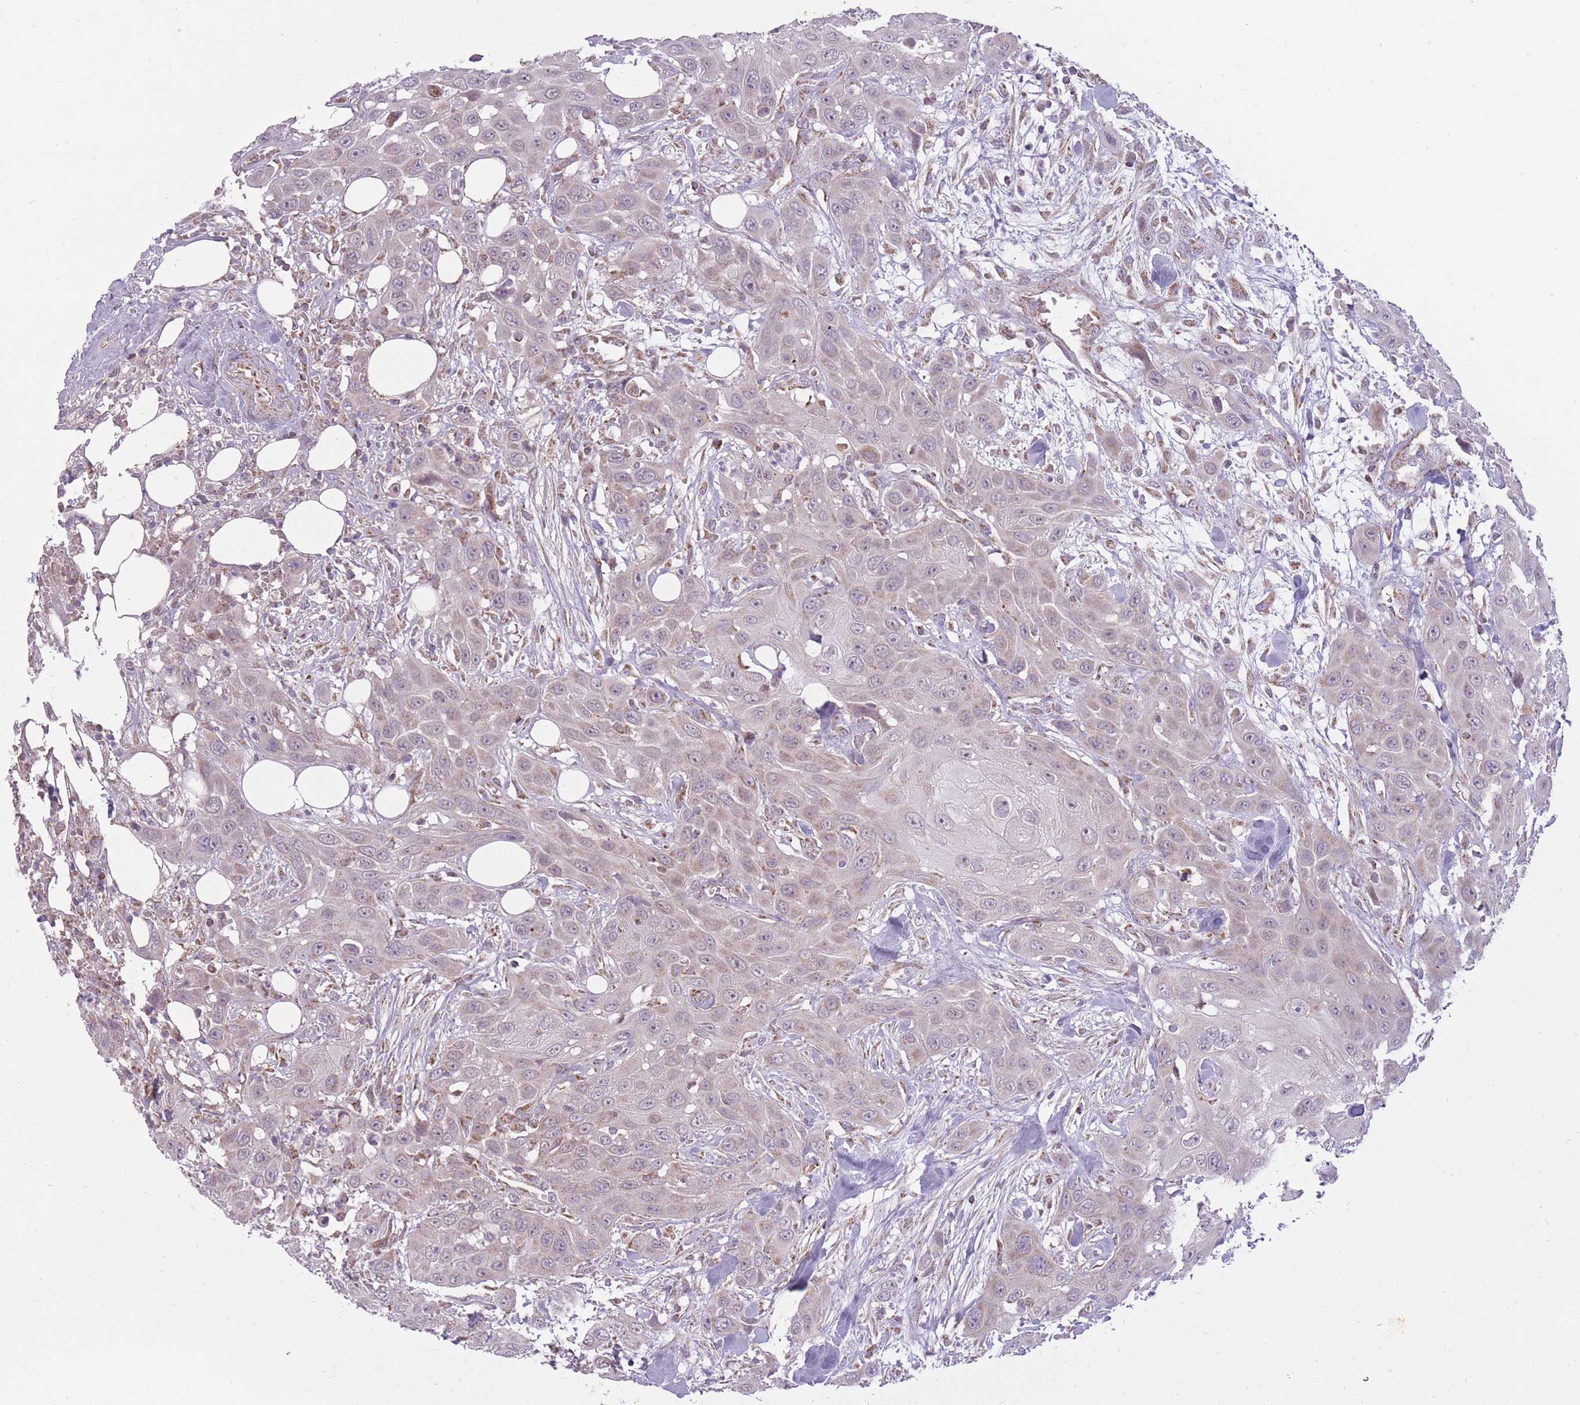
{"staining": {"intensity": "negative", "quantity": "none", "location": "none"}, "tissue": "head and neck cancer", "cell_type": "Tumor cells", "image_type": "cancer", "snomed": [{"axis": "morphology", "description": "Squamous cell carcinoma, NOS"}, {"axis": "topography", "description": "Head-Neck"}], "caption": "IHC of human head and neck squamous cell carcinoma shows no staining in tumor cells.", "gene": "LIN7C", "patient": {"sex": "male", "age": 81}}